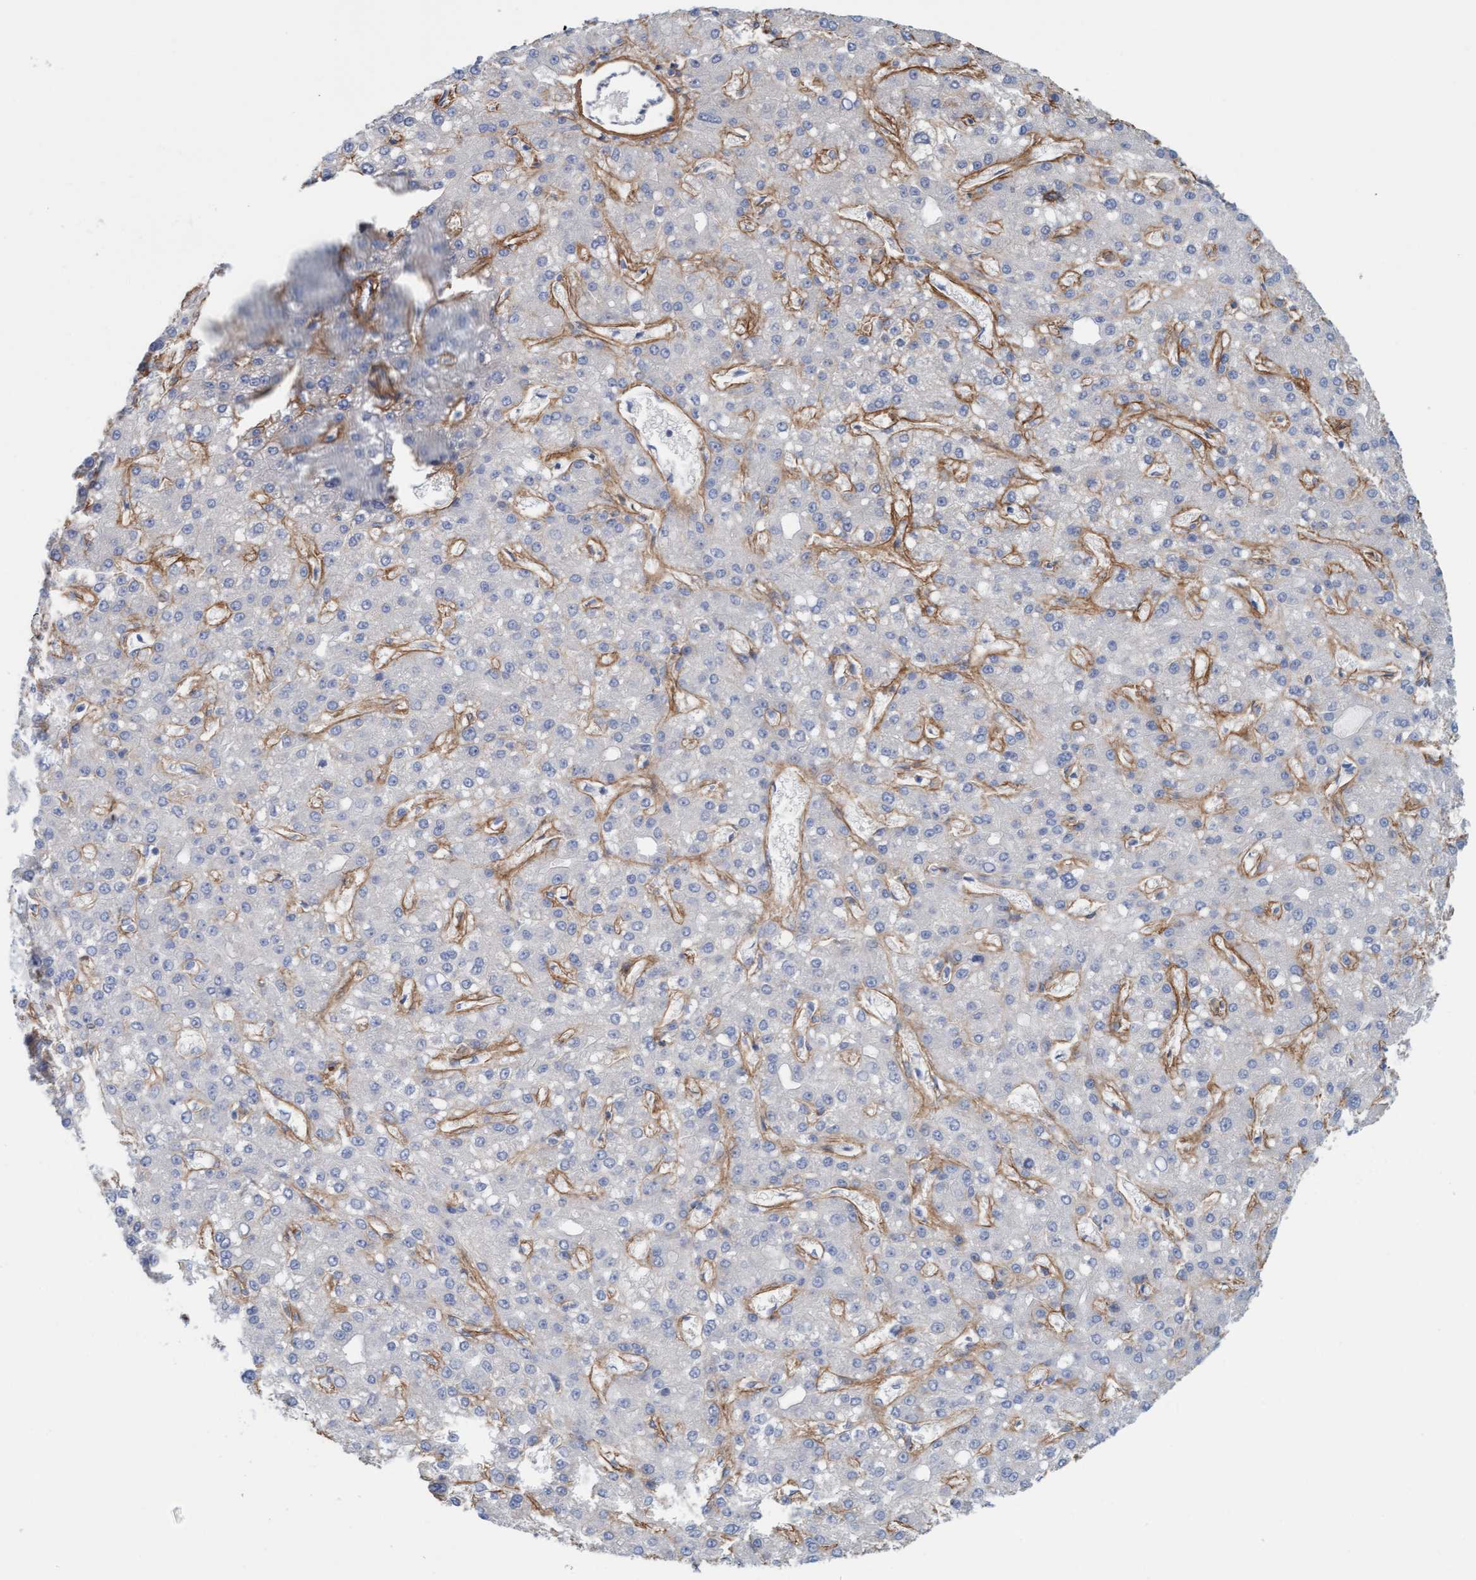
{"staining": {"intensity": "negative", "quantity": "none", "location": "none"}, "tissue": "liver cancer", "cell_type": "Tumor cells", "image_type": "cancer", "snomed": [{"axis": "morphology", "description": "Carcinoma, Hepatocellular, NOS"}, {"axis": "topography", "description": "Liver"}], "caption": "There is no significant staining in tumor cells of liver cancer (hepatocellular carcinoma). (DAB immunohistochemistry (IHC), high magnification).", "gene": "CDK5RAP3", "patient": {"sex": "male", "age": 67}}